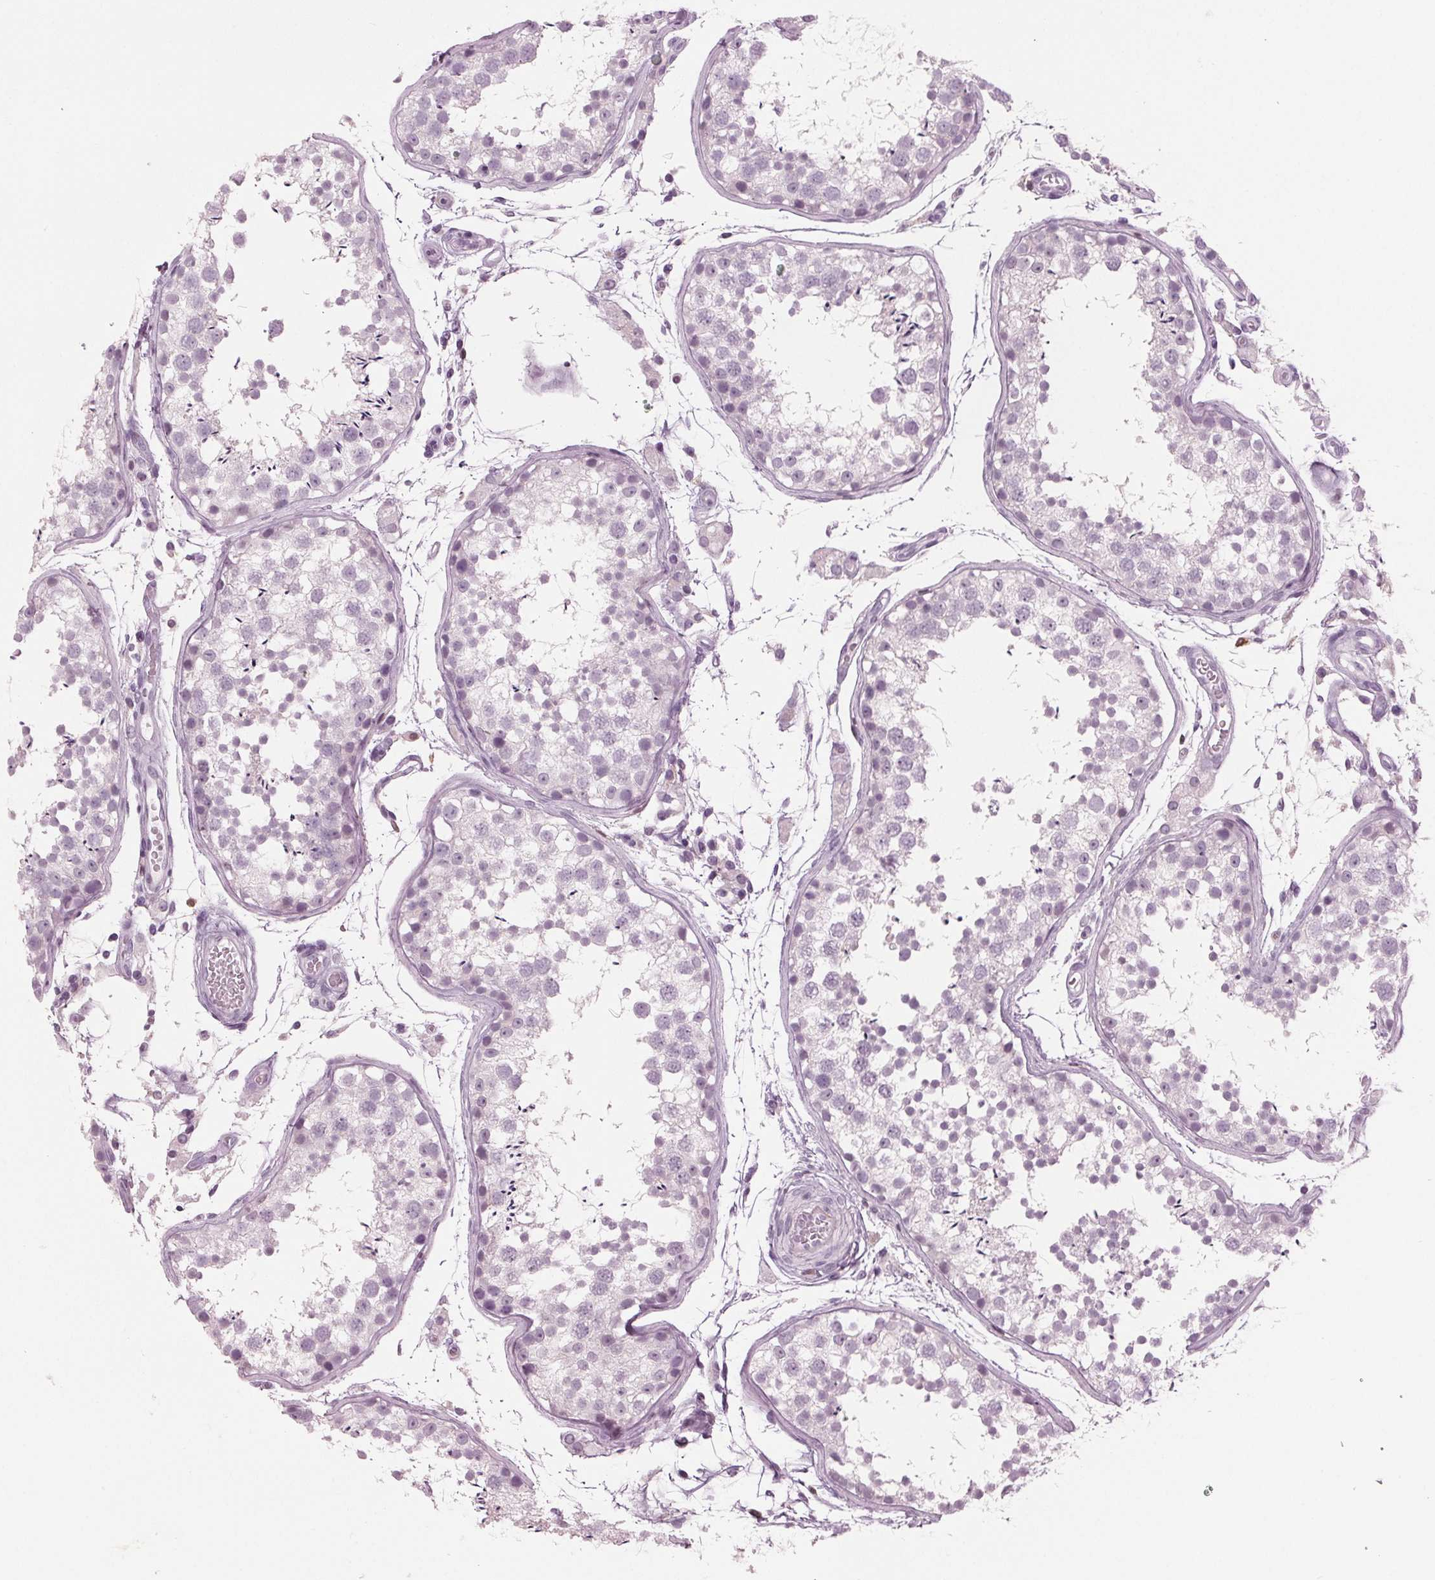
{"staining": {"intensity": "negative", "quantity": "none", "location": "none"}, "tissue": "testis", "cell_type": "Cells in seminiferous ducts", "image_type": "normal", "snomed": [{"axis": "morphology", "description": "Normal tissue, NOS"}, {"axis": "topography", "description": "Testis"}], "caption": "This histopathology image is of benign testis stained with IHC to label a protein in brown with the nuclei are counter-stained blue. There is no staining in cells in seminiferous ducts.", "gene": "BTLA", "patient": {"sex": "male", "age": 29}}